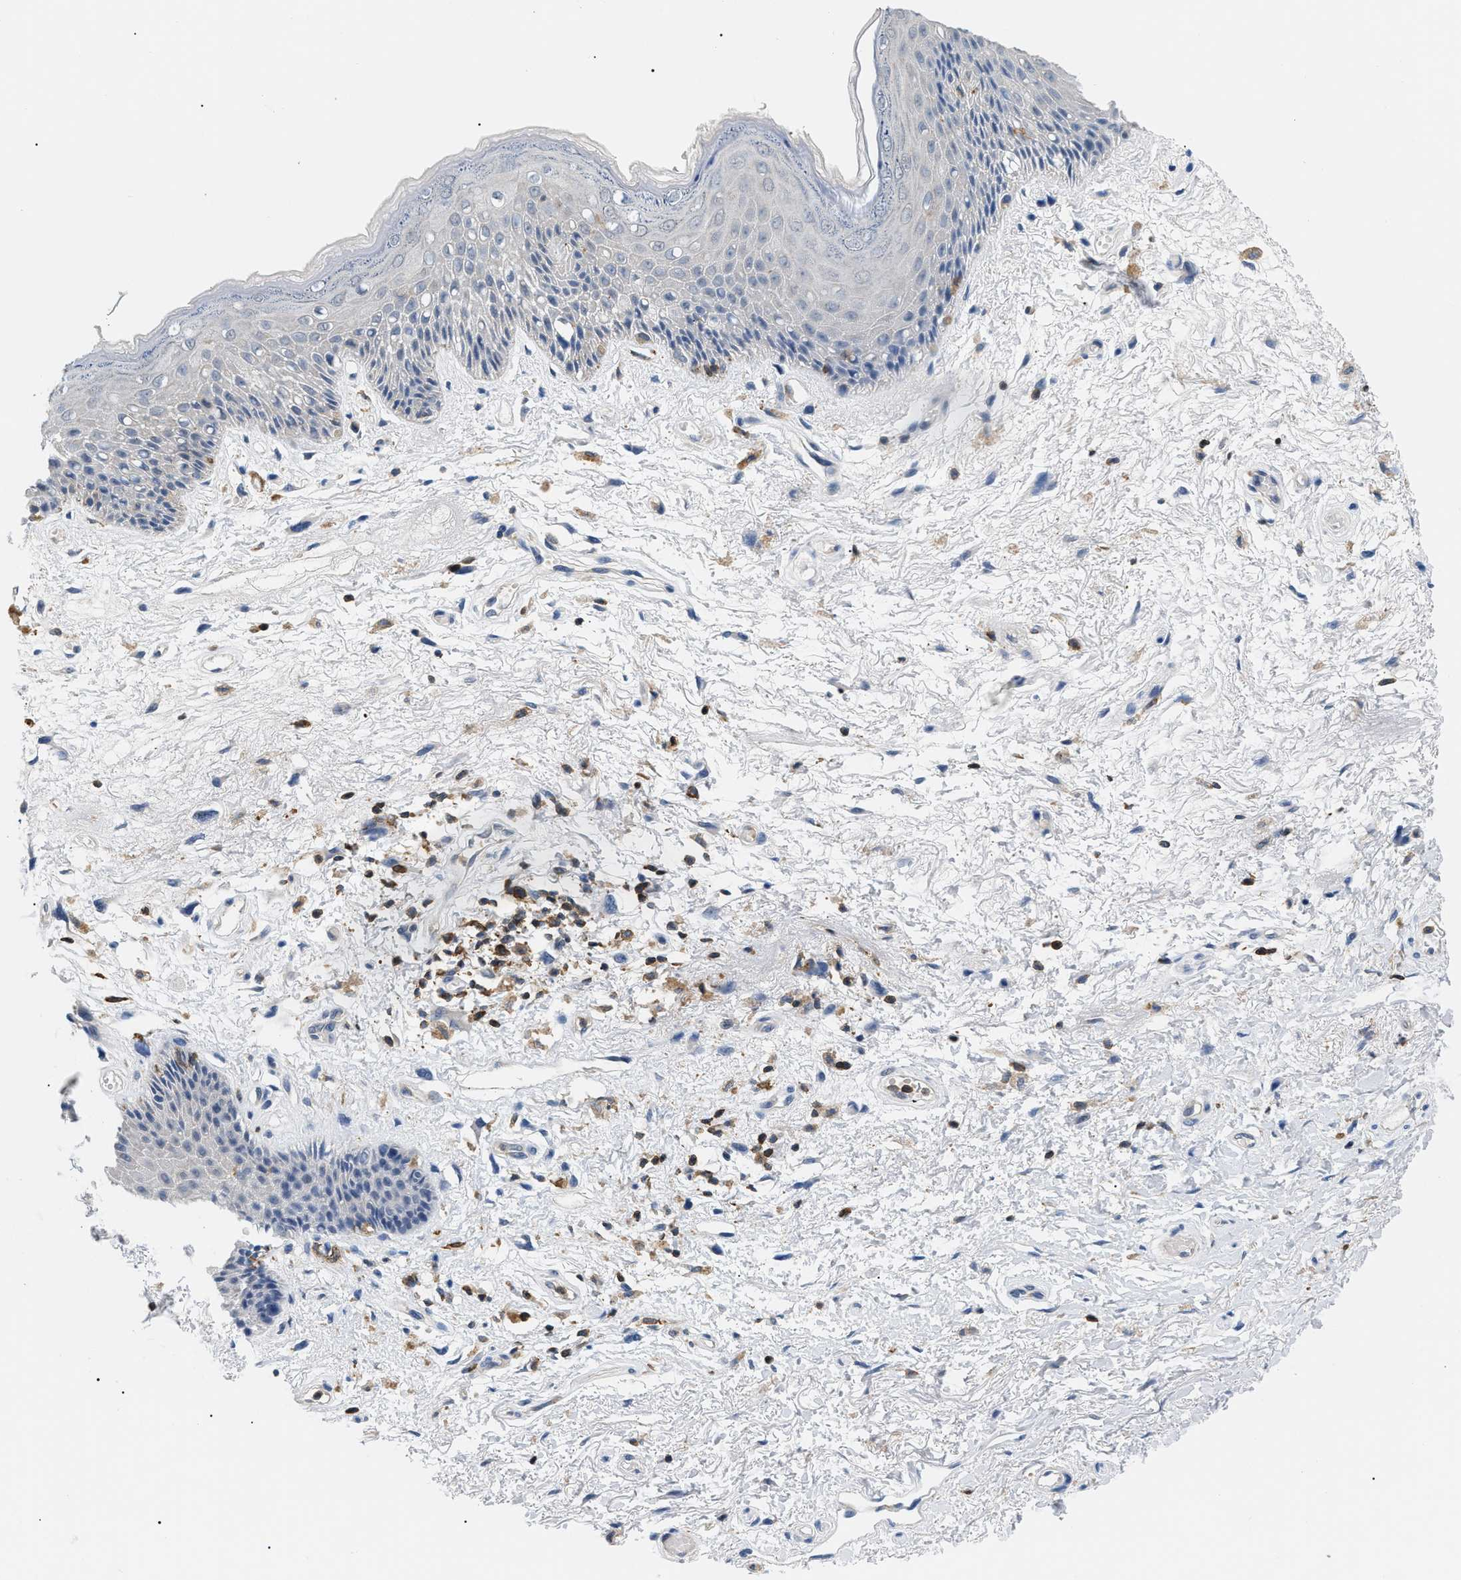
{"staining": {"intensity": "negative", "quantity": "none", "location": "none"}, "tissue": "skin", "cell_type": "Epidermal cells", "image_type": "normal", "snomed": [{"axis": "morphology", "description": "Normal tissue, NOS"}, {"axis": "topography", "description": "Anal"}], "caption": "A high-resolution micrograph shows IHC staining of normal skin, which displays no significant staining in epidermal cells. The staining is performed using DAB (3,3'-diaminobenzidine) brown chromogen with nuclei counter-stained in using hematoxylin.", "gene": "INPP5D", "patient": {"sex": "female", "age": 46}}